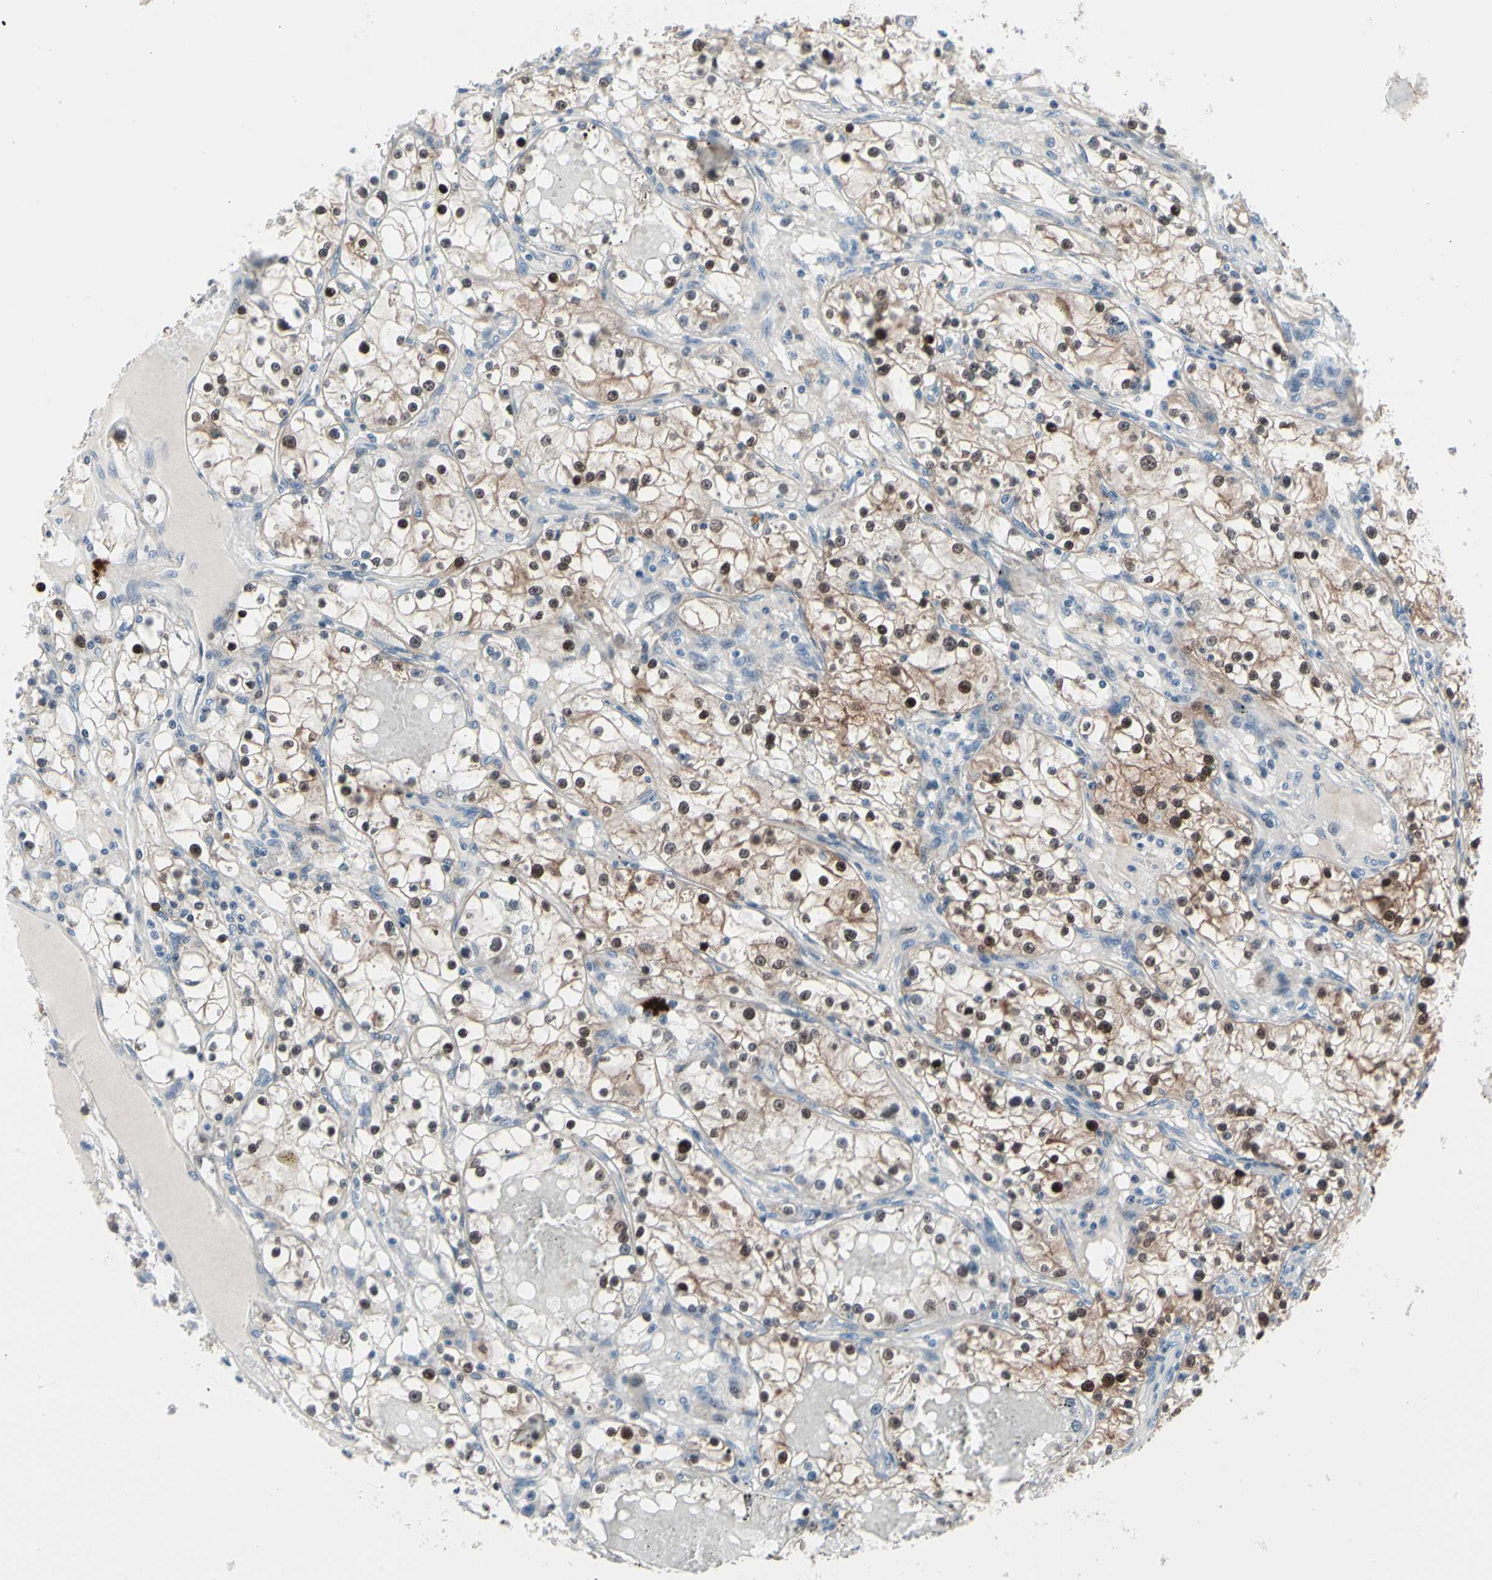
{"staining": {"intensity": "moderate", "quantity": "25%-75%", "location": "cytoplasmic/membranous,nuclear"}, "tissue": "renal cancer", "cell_type": "Tumor cells", "image_type": "cancer", "snomed": [{"axis": "morphology", "description": "Adenocarcinoma, NOS"}, {"axis": "topography", "description": "Kidney"}], "caption": "DAB (3,3'-diaminobenzidine) immunohistochemical staining of renal cancer (adenocarcinoma) exhibits moderate cytoplasmic/membranous and nuclear protein positivity in about 25%-75% of tumor cells.", "gene": "TXN", "patient": {"sex": "male", "age": 56}}